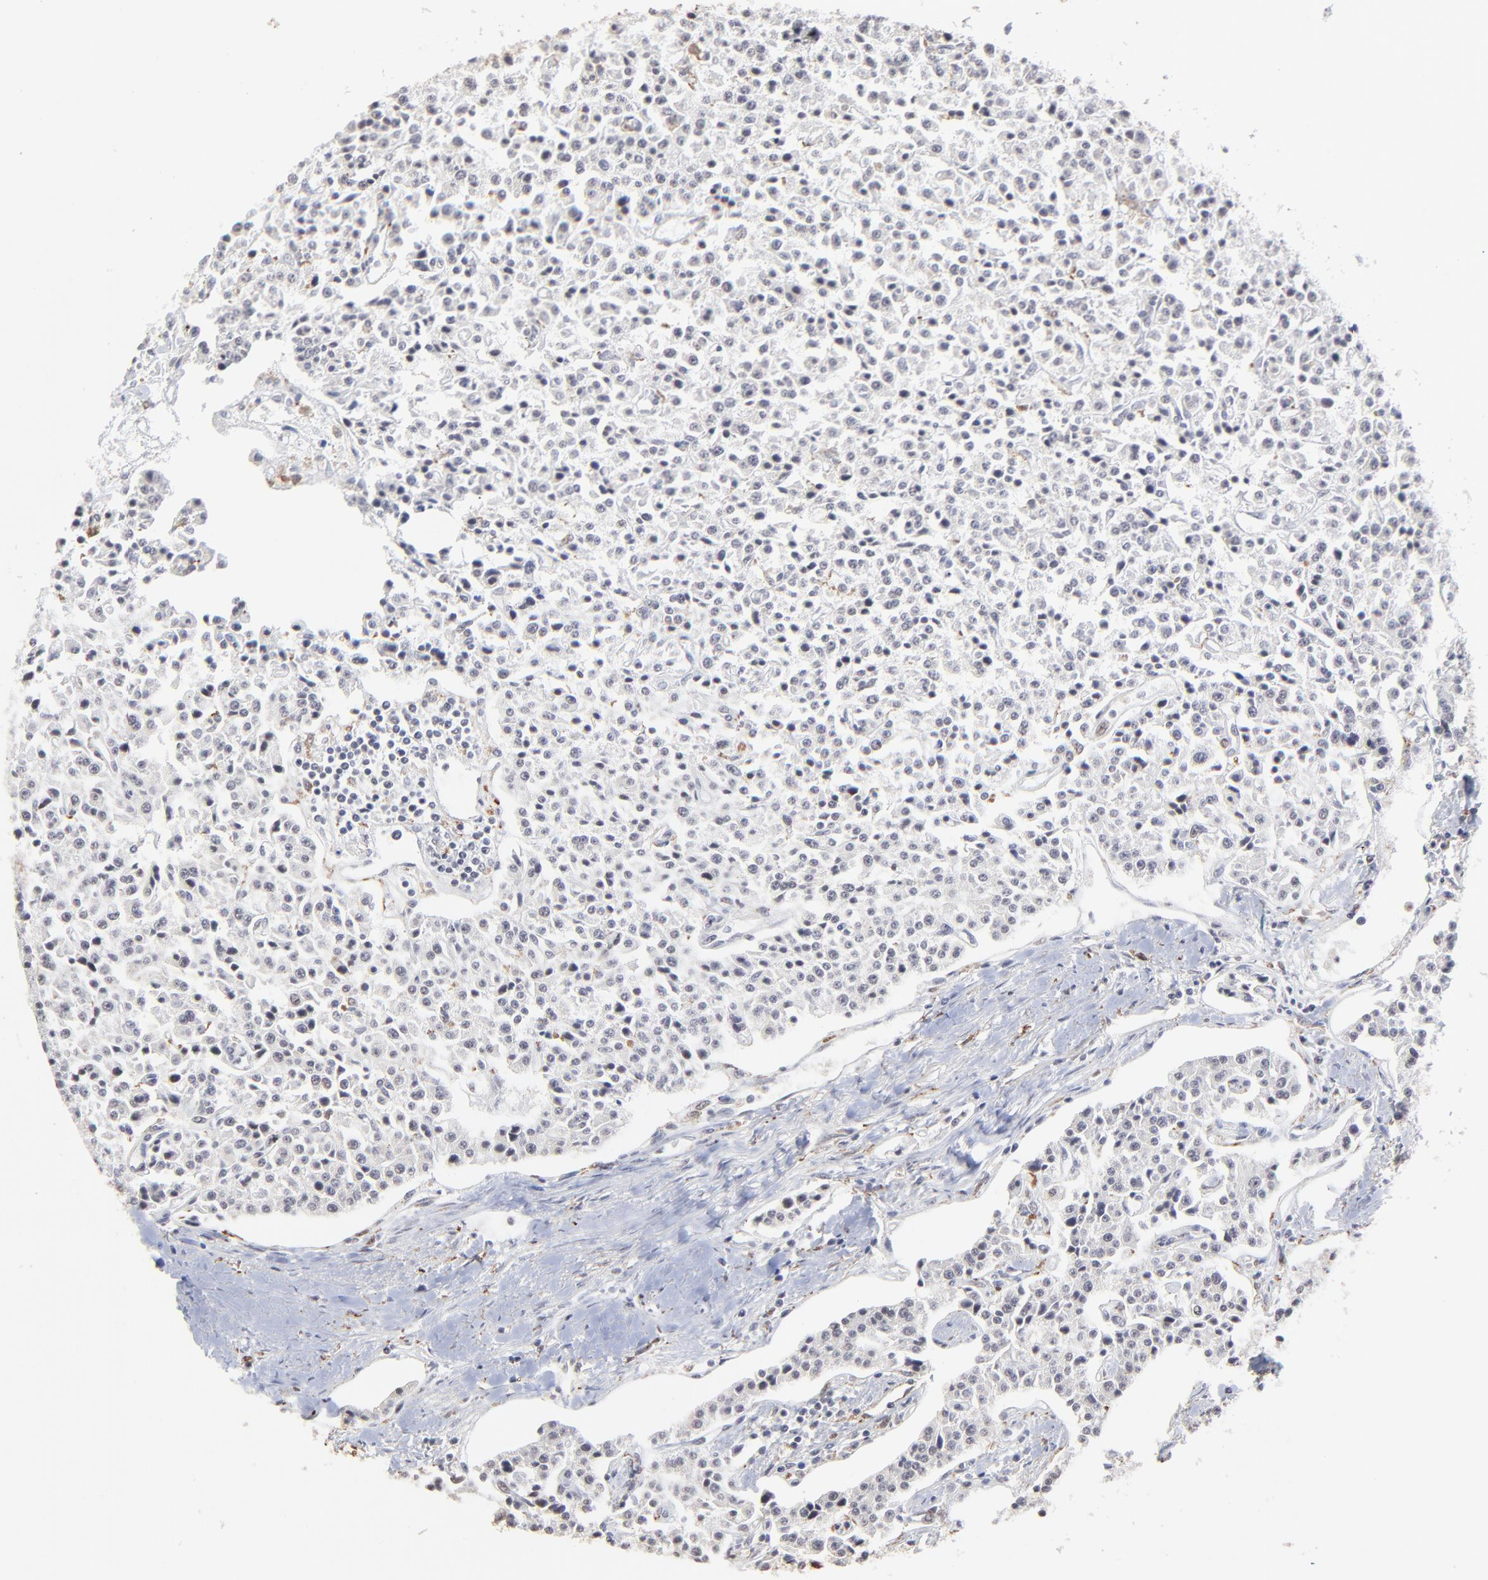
{"staining": {"intensity": "negative", "quantity": "none", "location": "none"}, "tissue": "carcinoid", "cell_type": "Tumor cells", "image_type": "cancer", "snomed": [{"axis": "morphology", "description": "Carcinoid, malignant, NOS"}, {"axis": "topography", "description": "Stomach"}], "caption": "Carcinoid stained for a protein using IHC demonstrates no expression tumor cells.", "gene": "RBM22", "patient": {"sex": "female", "age": 76}}